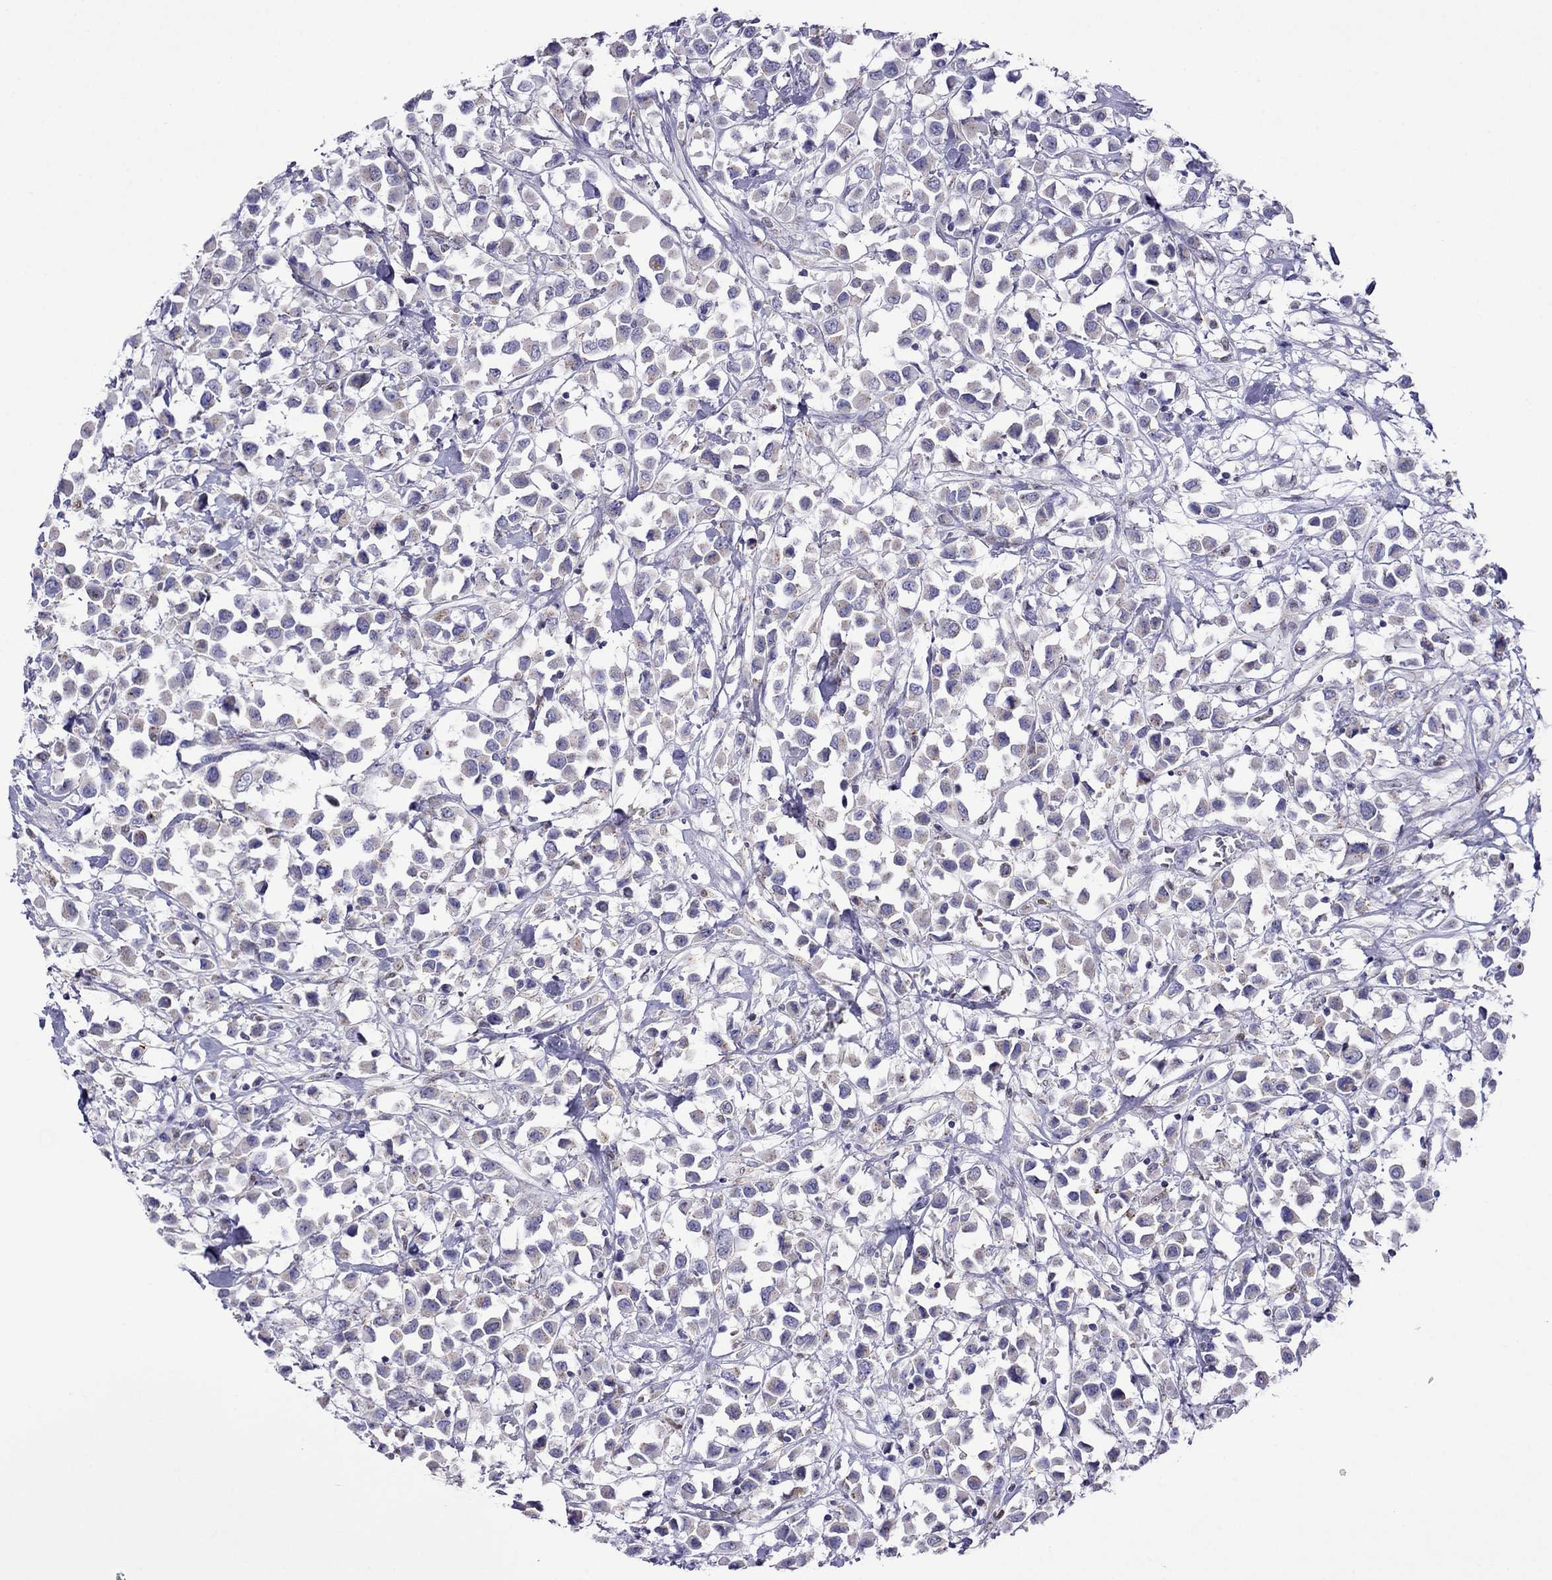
{"staining": {"intensity": "weak", "quantity": "<25%", "location": "cytoplasmic/membranous"}, "tissue": "breast cancer", "cell_type": "Tumor cells", "image_type": "cancer", "snomed": [{"axis": "morphology", "description": "Duct carcinoma"}, {"axis": "topography", "description": "Breast"}], "caption": "The IHC image has no significant expression in tumor cells of breast invasive ductal carcinoma tissue.", "gene": "MPZ", "patient": {"sex": "female", "age": 61}}